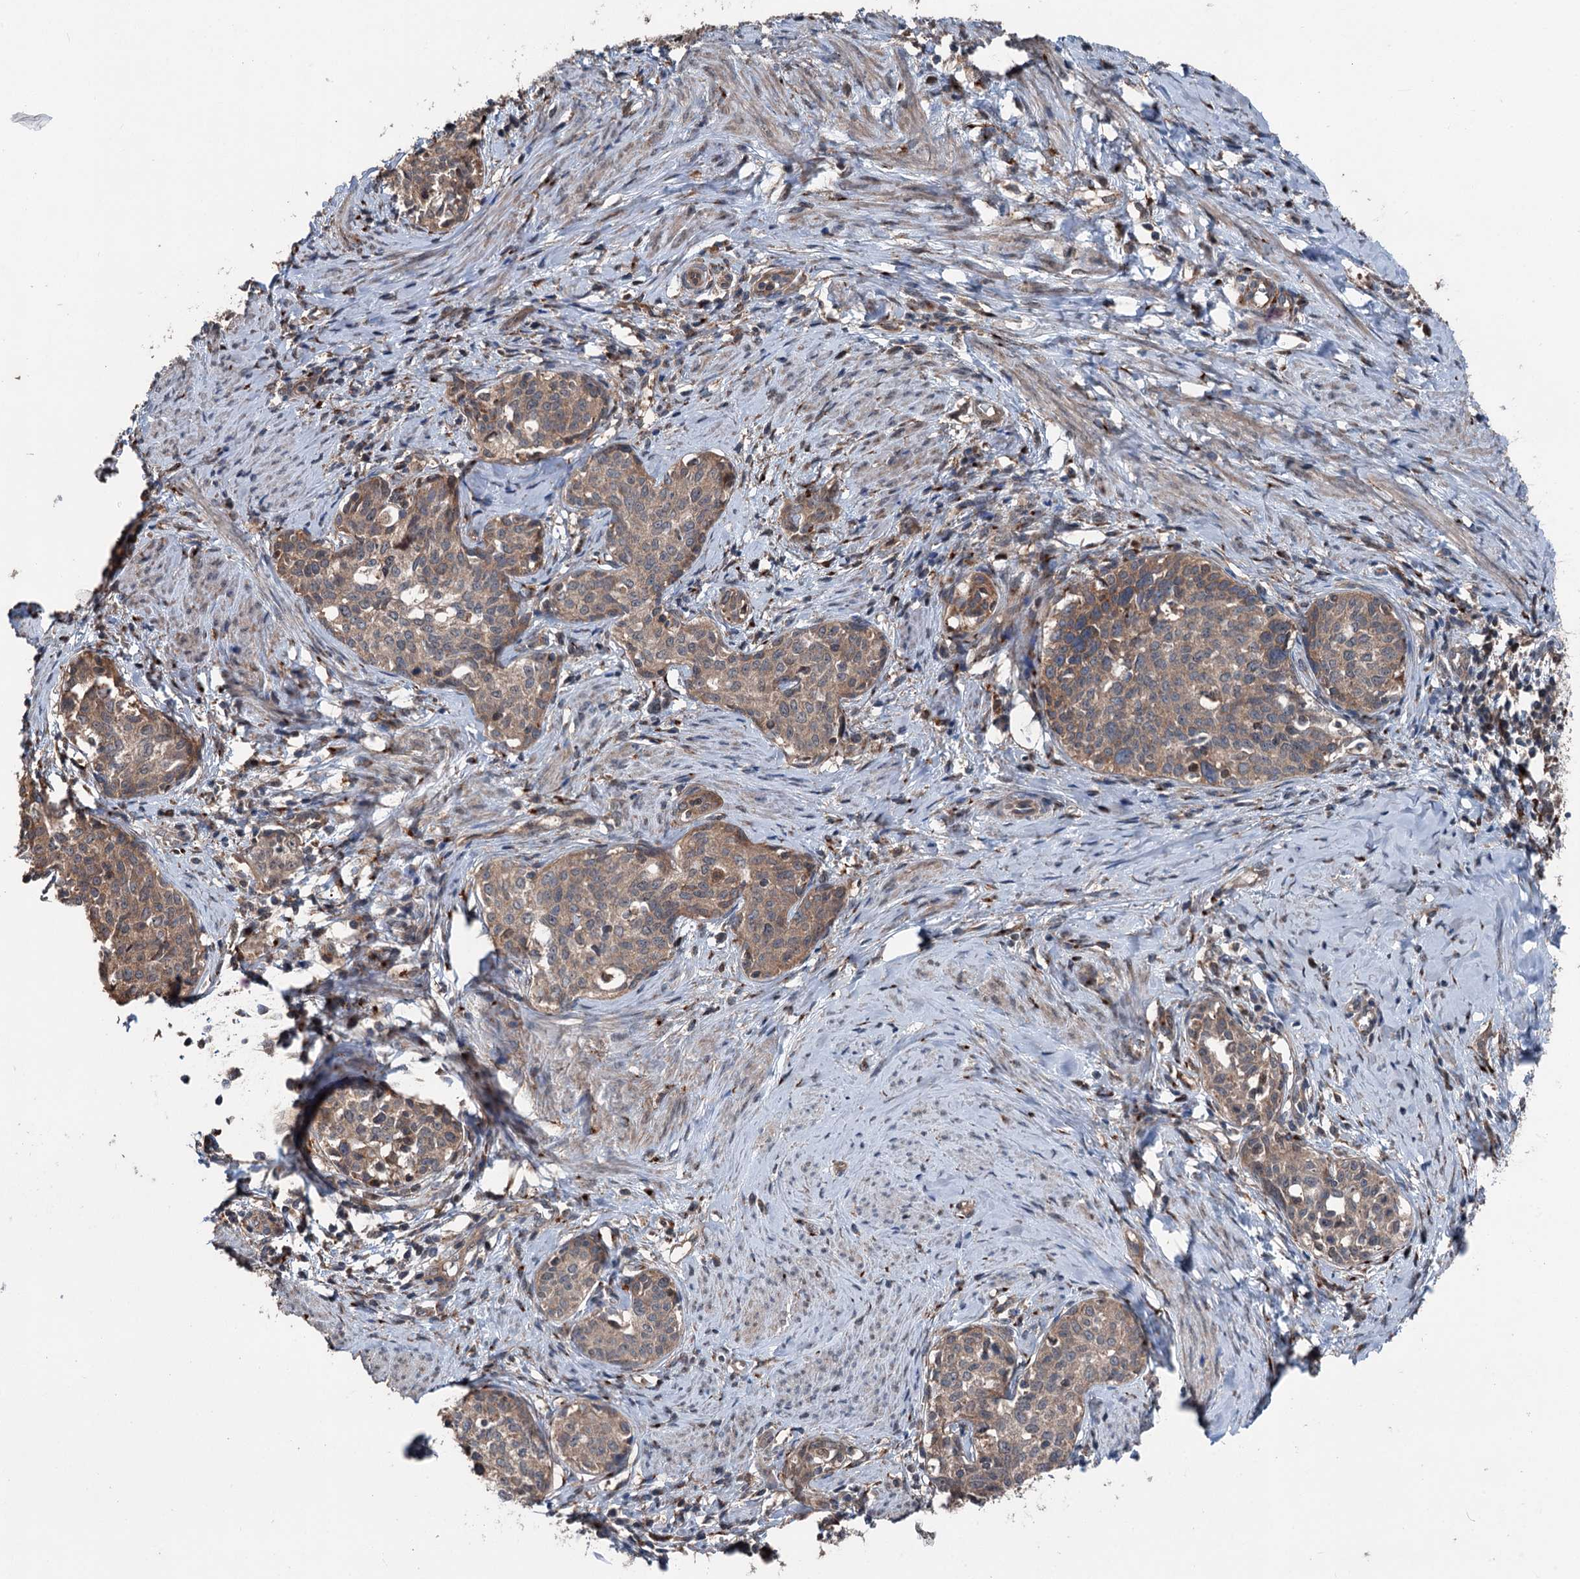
{"staining": {"intensity": "moderate", "quantity": "25%-75%", "location": "cytoplasmic/membranous"}, "tissue": "cervical cancer", "cell_type": "Tumor cells", "image_type": "cancer", "snomed": [{"axis": "morphology", "description": "Squamous cell carcinoma, NOS"}, {"axis": "morphology", "description": "Adenocarcinoma, NOS"}, {"axis": "topography", "description": "Cervix"}], "caption": "This is an image of immunohistochemistry (IHC) staining of cervical adenocarcinoma, which shows moderate positivity in the cytoplasmic/membranous of tumor cells.", "gene": "PSMD13", "patient": {"sex": "female", "age": 52}}